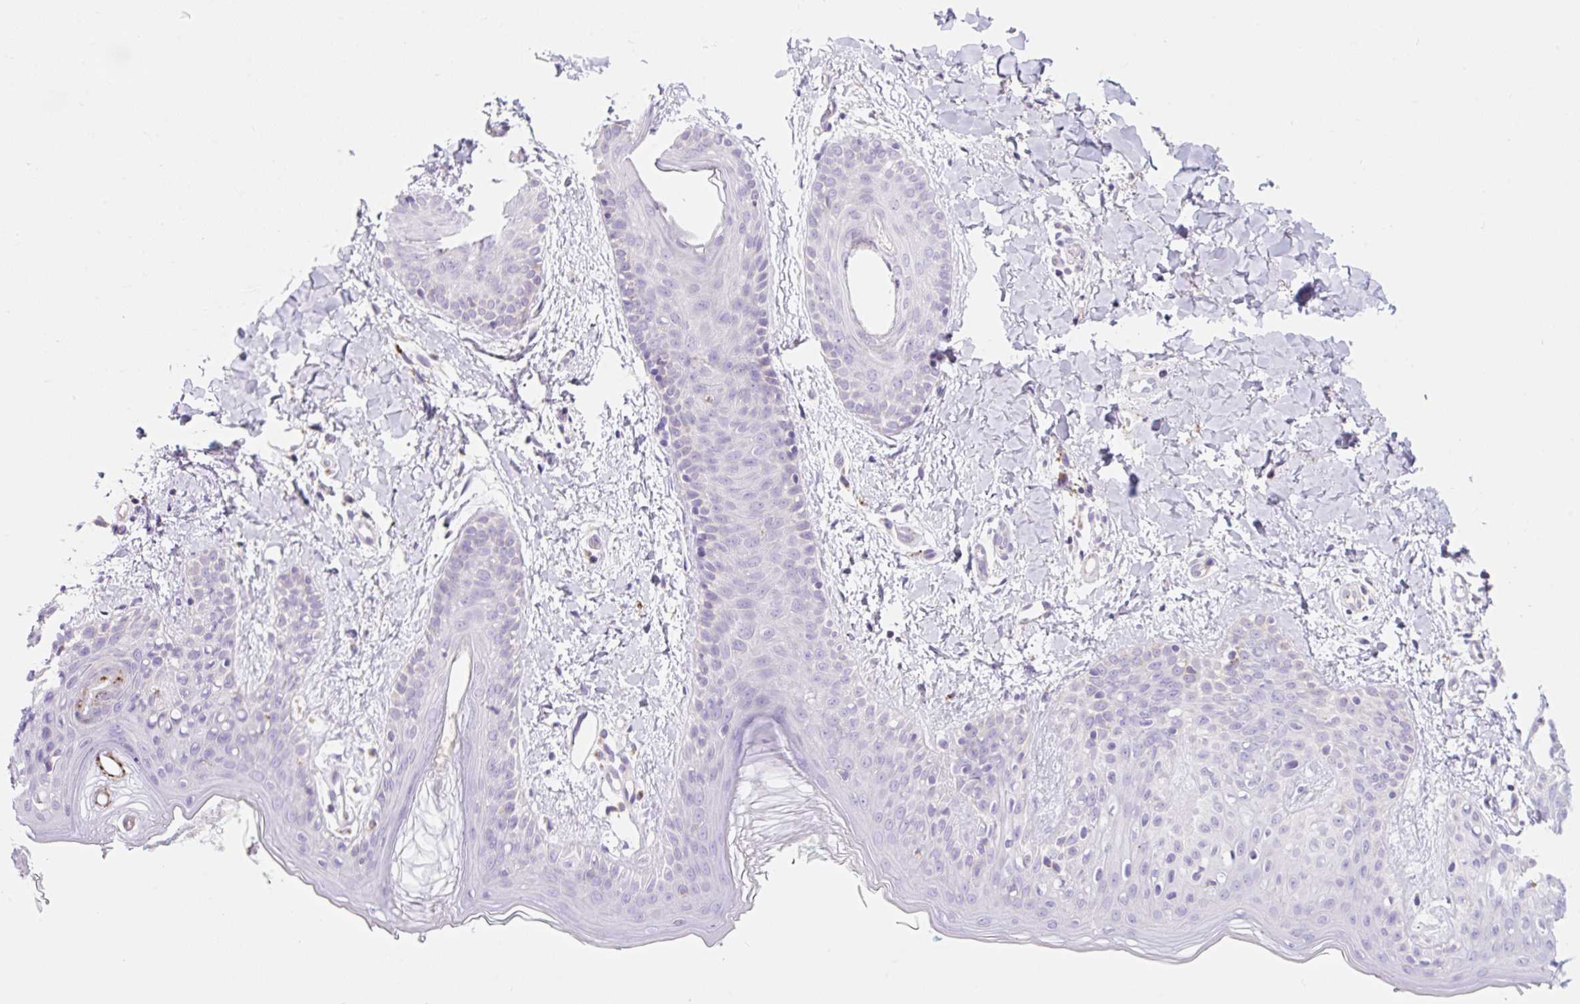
{"staining": {"intensity": "negative", "quantity": "none", "location": "none"}, "tissue": "skin", "cell_type": "Fibroblasts", "image_type": "normal", "snomed": [{"axis": "morphology", "description": "Normal tissue, NOS"}, {"axis": "topography", "description": "Skin"}], "caption": "This is a photomicrograph of immunohistochemistry staining of benign skin, which shows no expression in fibroblasts.", "gene": "CLEC3A", "patient": {"sex": "male", "age": 16}}